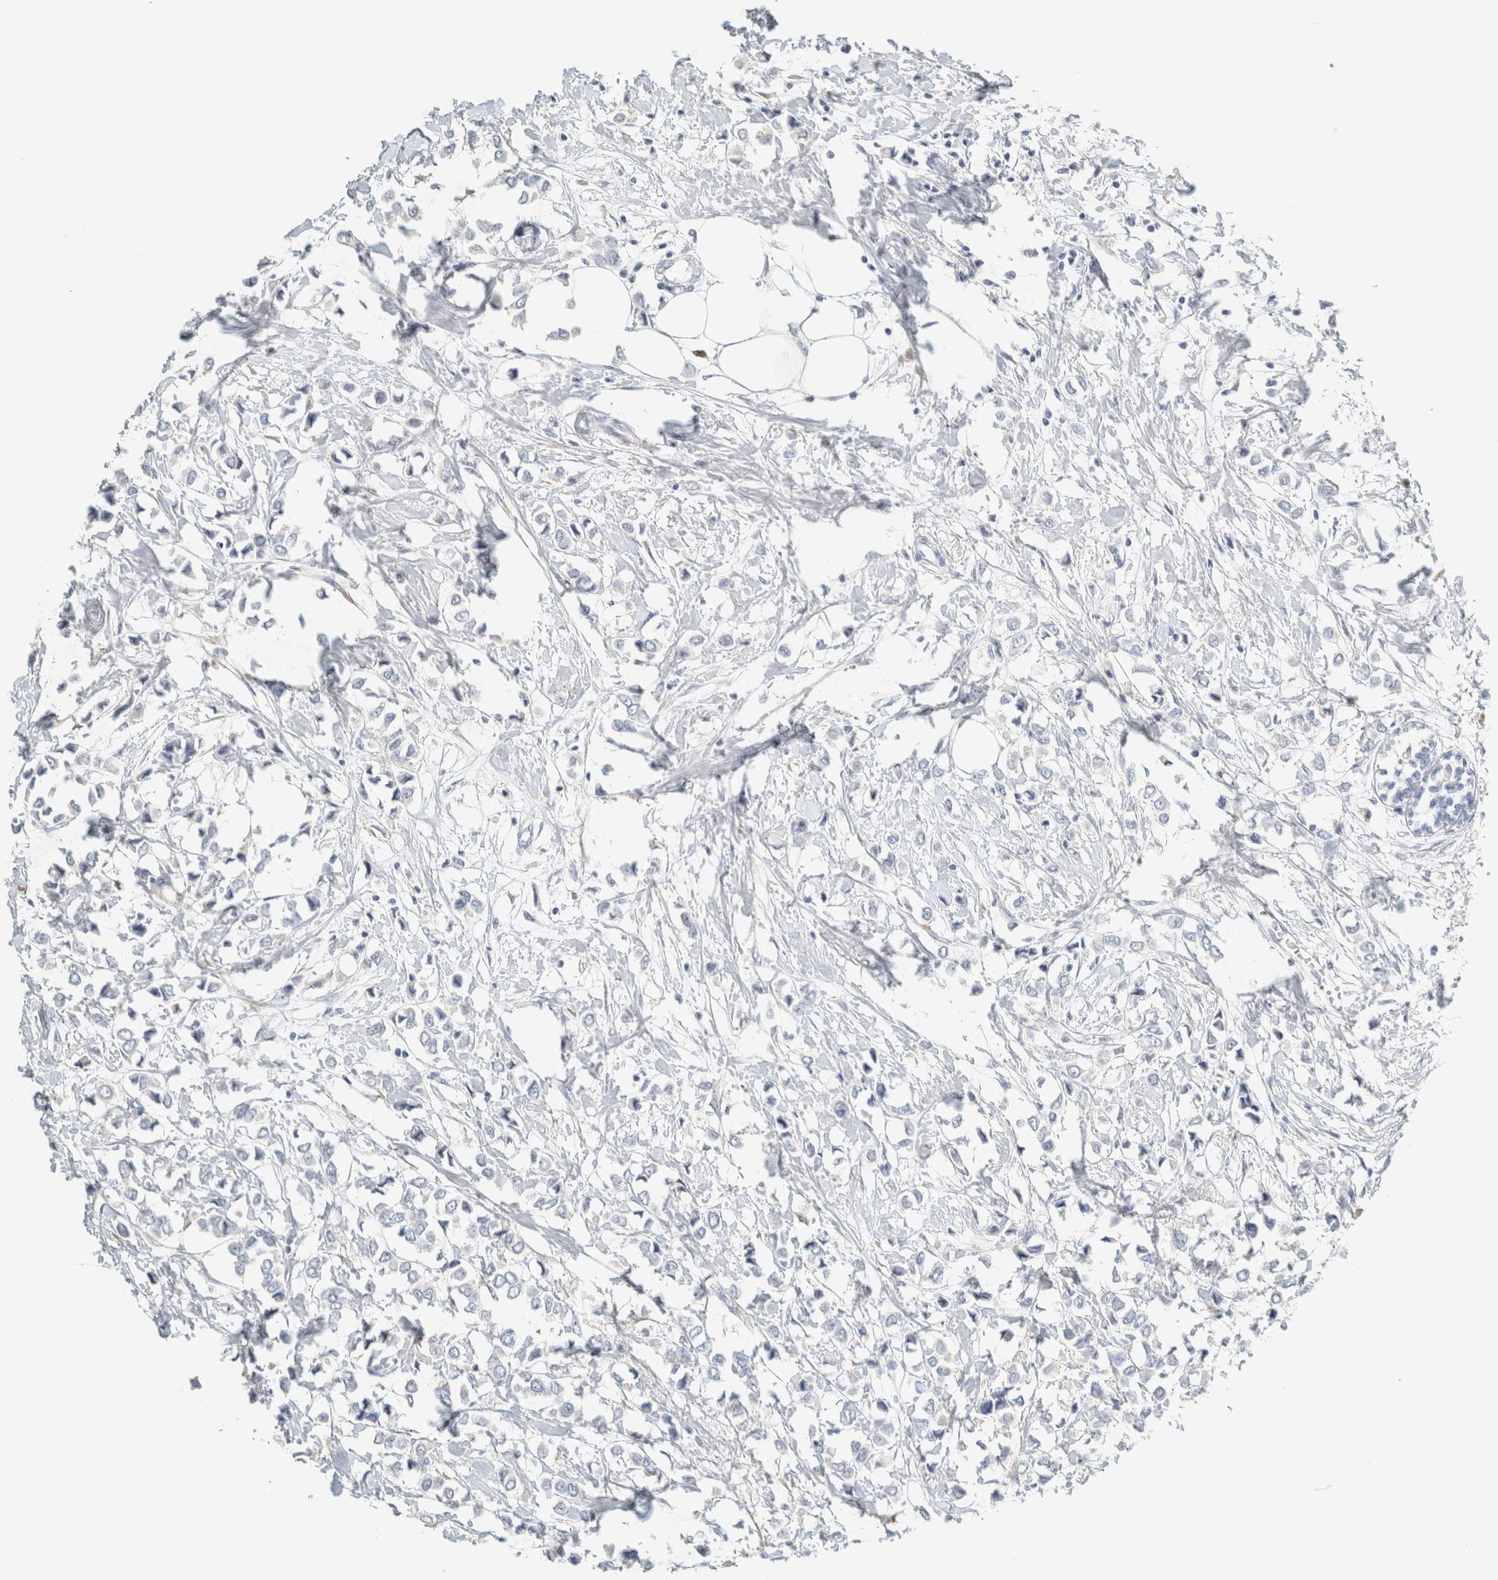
{"staining": {"intensity": "negative", "quantity": "none", "location": "none"}, "tissue": "breast cancer", "cell_type": "Tumor cells", "image_type": "cancer", "snomed": [{"axis": "morphology", "description": "Lobular carcinoma"}, {"axis": "topography", "description": "Breast"}], "caption": "This is a image of IHC staining of breast cancer, which shows no staining in tumor cells.", "gene": "NEFM", "patient": {"sex": "female", "age": 51}}